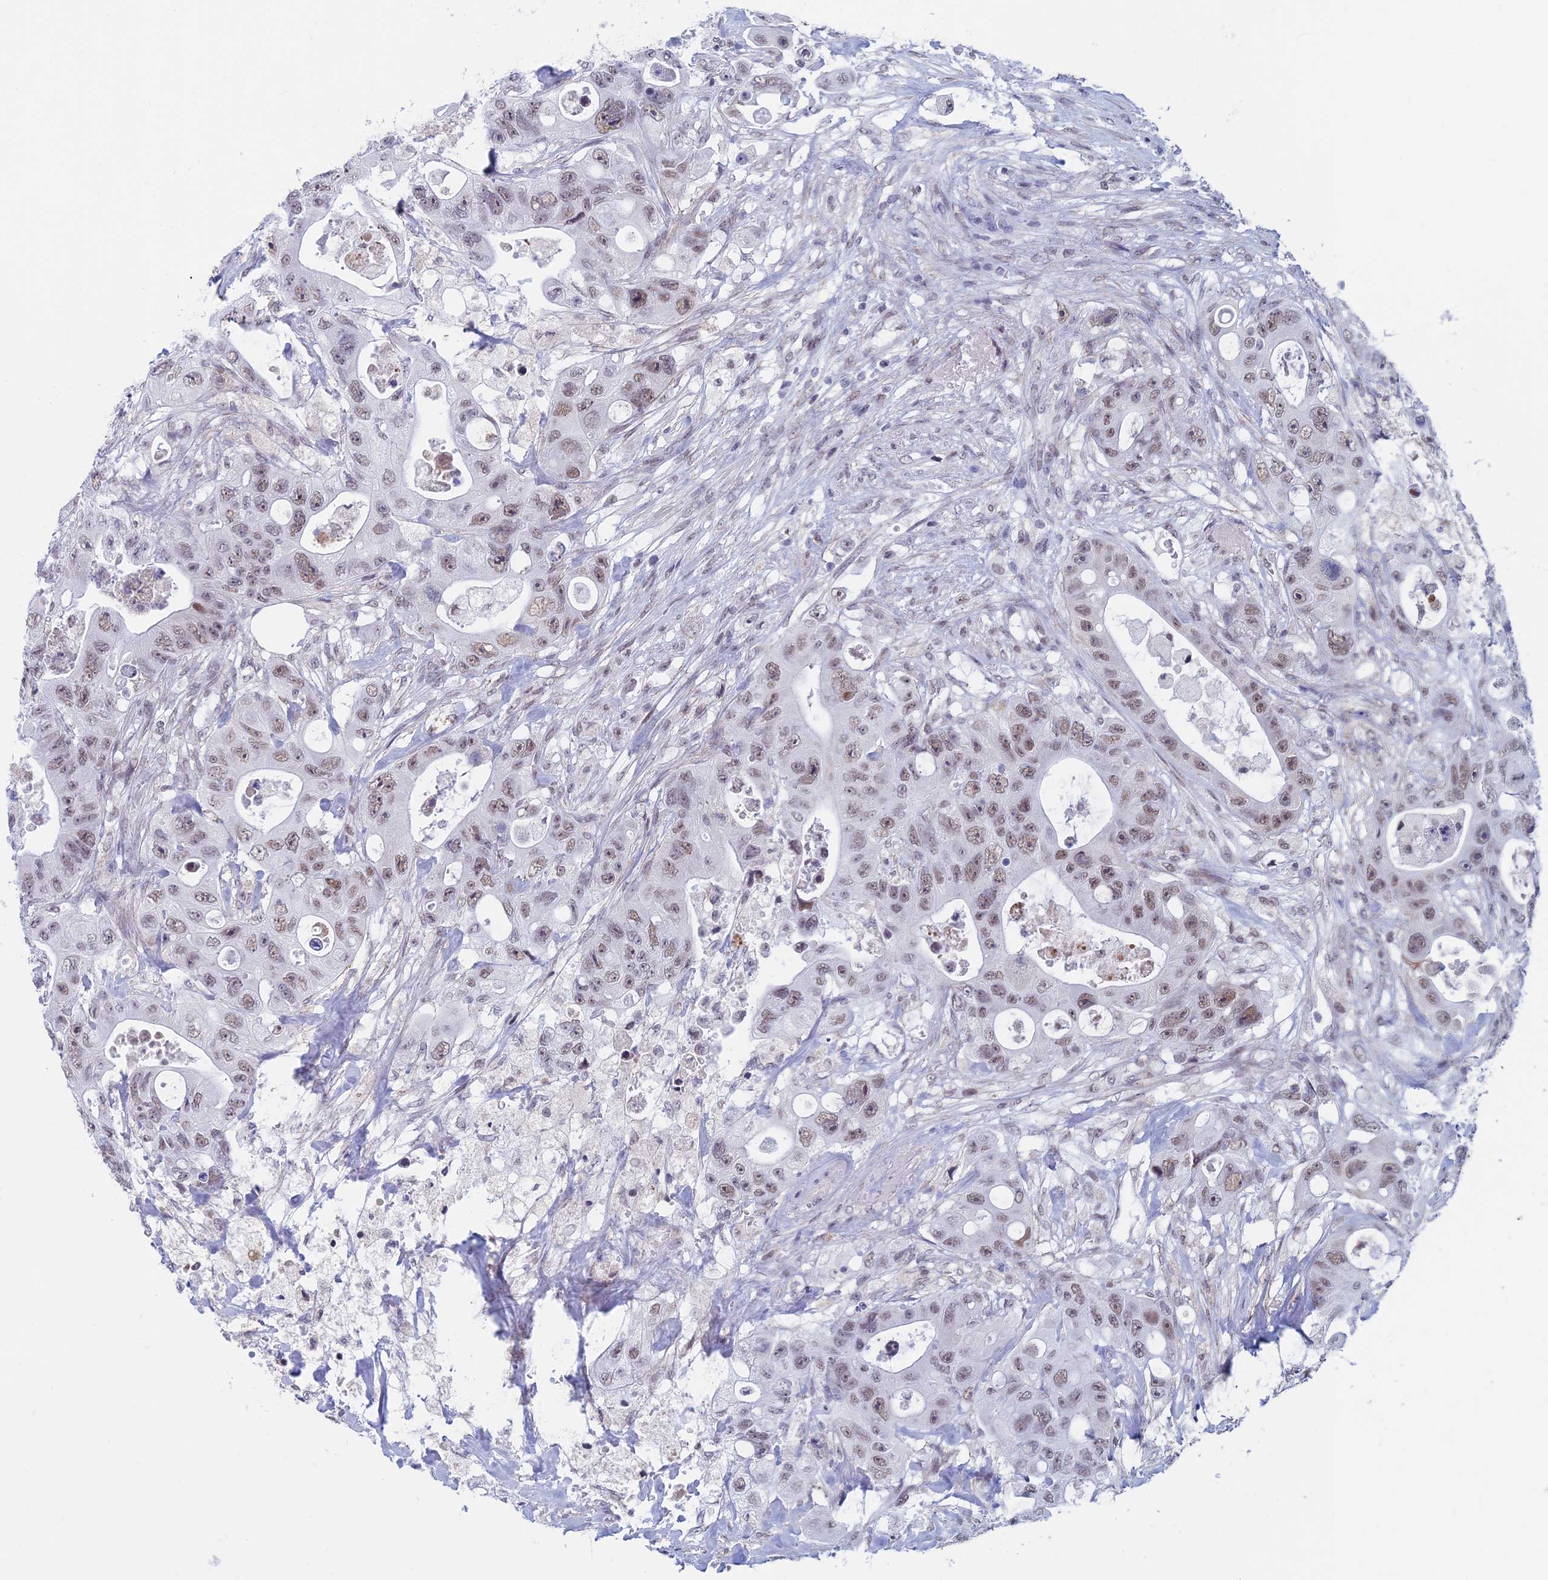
{"staining": {"intensity": "weak", "quantity": ">75%", "location": "nuclear"}, "tissue": "colorectal cancer", "cell_type": "Tumor cells", "image_type": "cancer", "snomed": [{"axis": "morphology", "description": "Adenocarcinoma, NOS"}, {"axis": "topography", "description": "Colon"}], "caption": "Immunohistochemical staining of colorectal cancer shows low levels of weak nuclear protein staining in about >75% of tumor cells.", "gene": "ASH2L", "patient": {"sex": "female", "age": 46}}